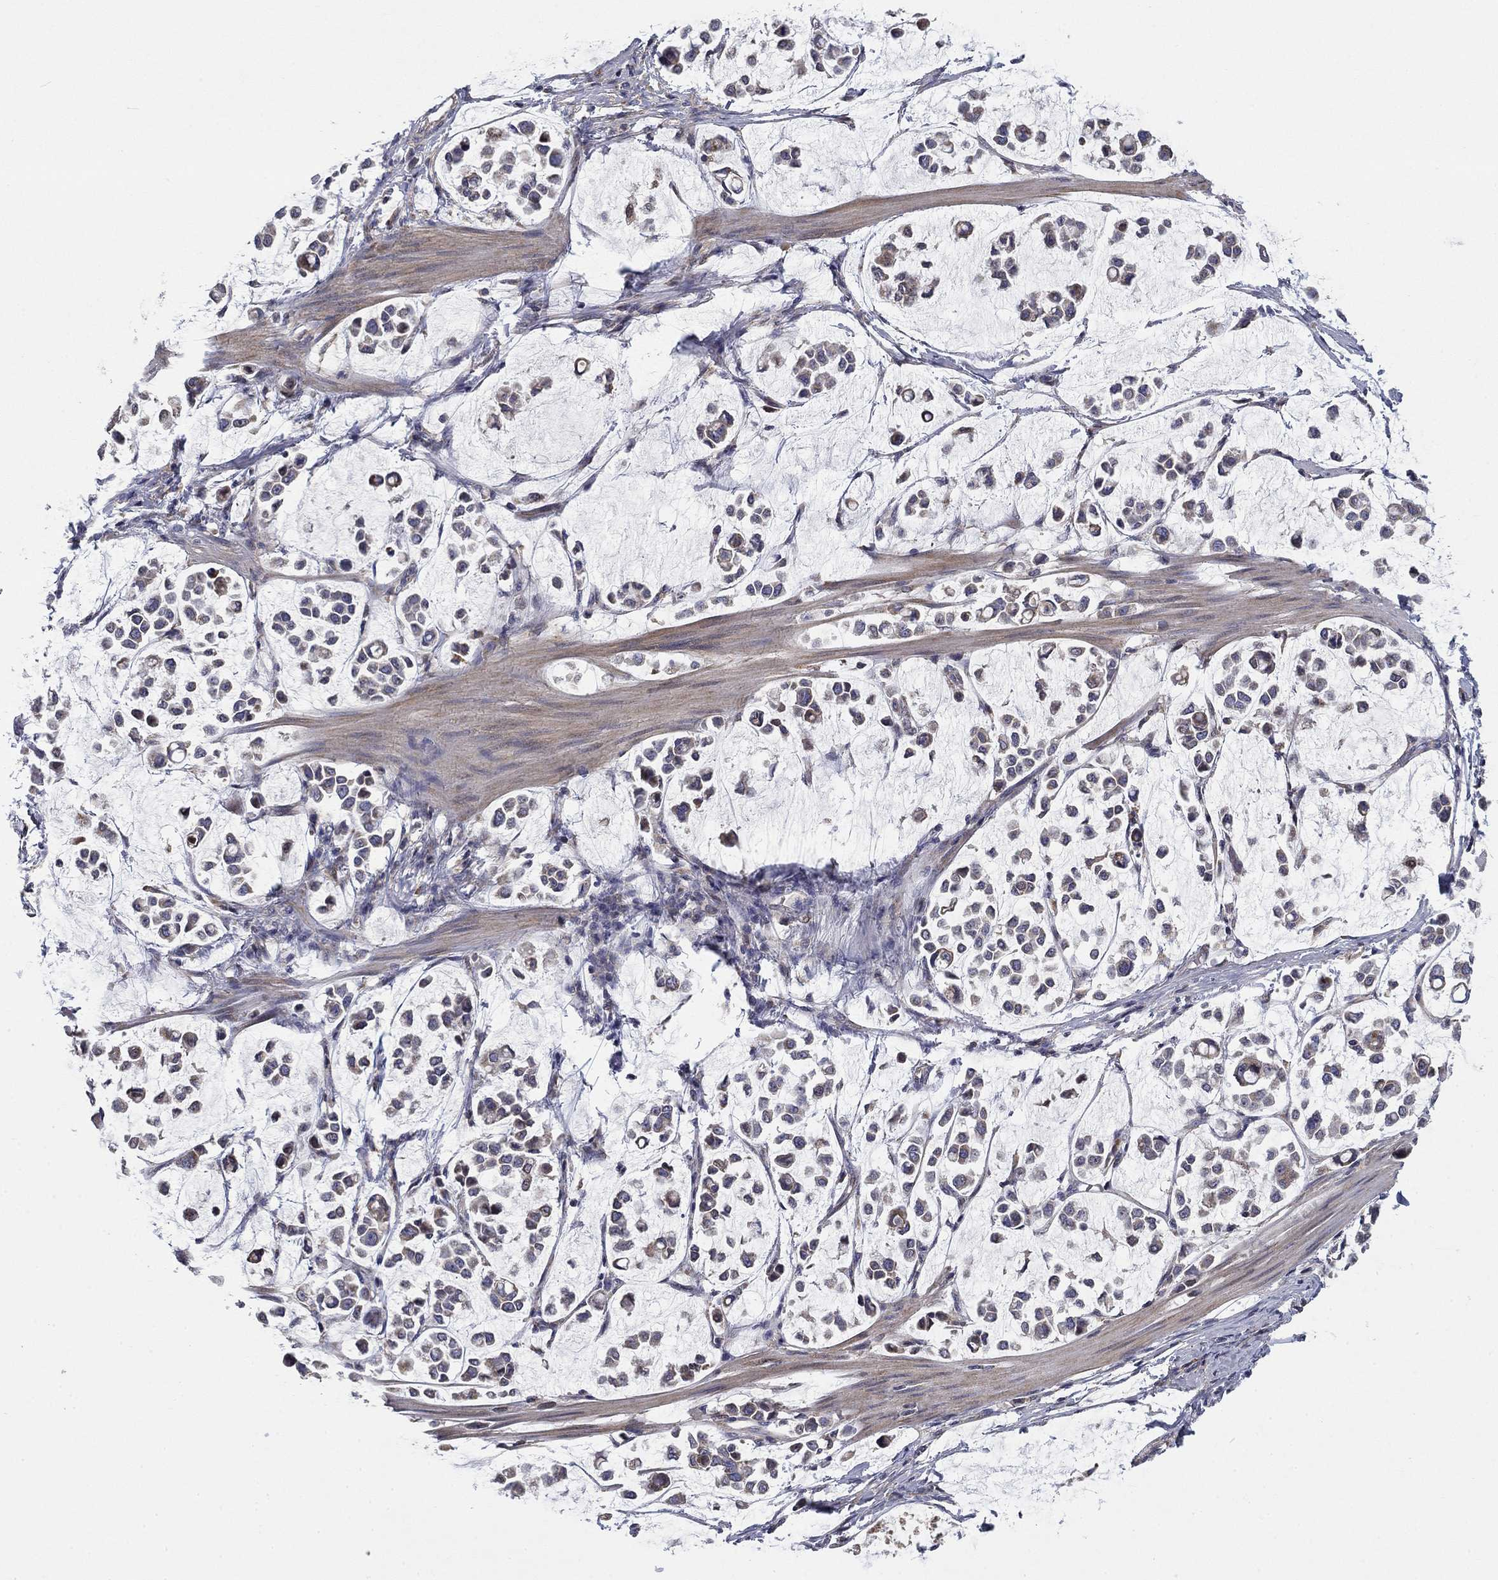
{"staining": {"intensity": "negative", "quantity": "none", "location": "none"}, "tissue": "stomach cancer", "cell_type": "Tumor cells", "image_type": "cancer", "snomed": [{"axis": "morphology", "description": "Adenocarcinoma, NOS"}, {"axis": "topography", "description": "Stomach"}], "caption": "A high-resolution micrograph shows immunohistochemistry (IHC) staining of adenocarcinoma (stomach), which displays no significant positivity in tumor cells.", "gene": "MMAA", "patient": {"sex": "male", "age": 82}}